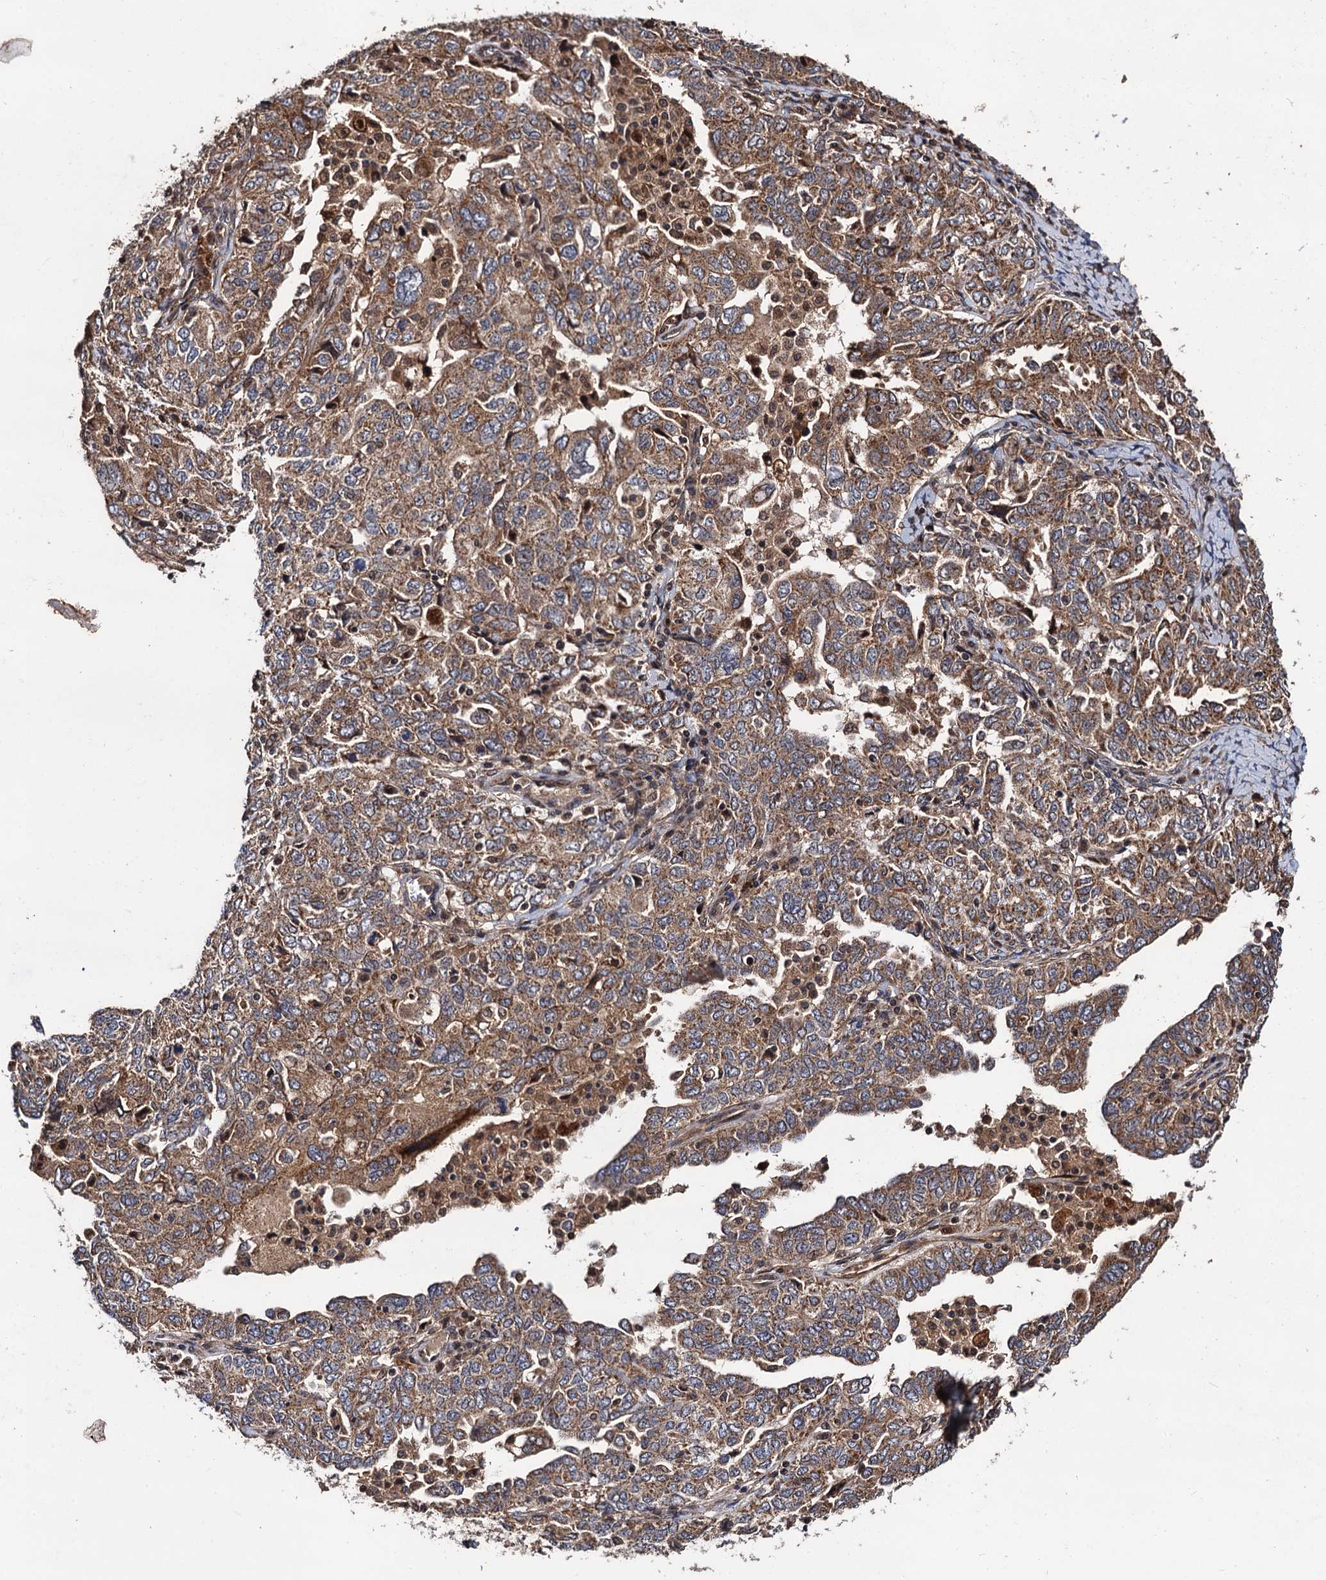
{"staining": {"intensity": "moderate", "quantity": ">75%", "location": "cytoplasmic/membranous"}, "tissue": "ovarian cancer", "cell_type": "Tumor cells", "image_type": "cancer", "snomed": [{"axis": "morphology", "description": "Carcinoma, endometroid"}, {"axis": "topography", "description": "Ovary"}], "caption": "Tumor cells reveal medium levels of moderate cytoplasmic/membranous staining in approximately >75% of cells in ovarian cancer (endometroid carcinoma).", "gene": "MIER2", "patient": {"sex": "female", "age": 62}}